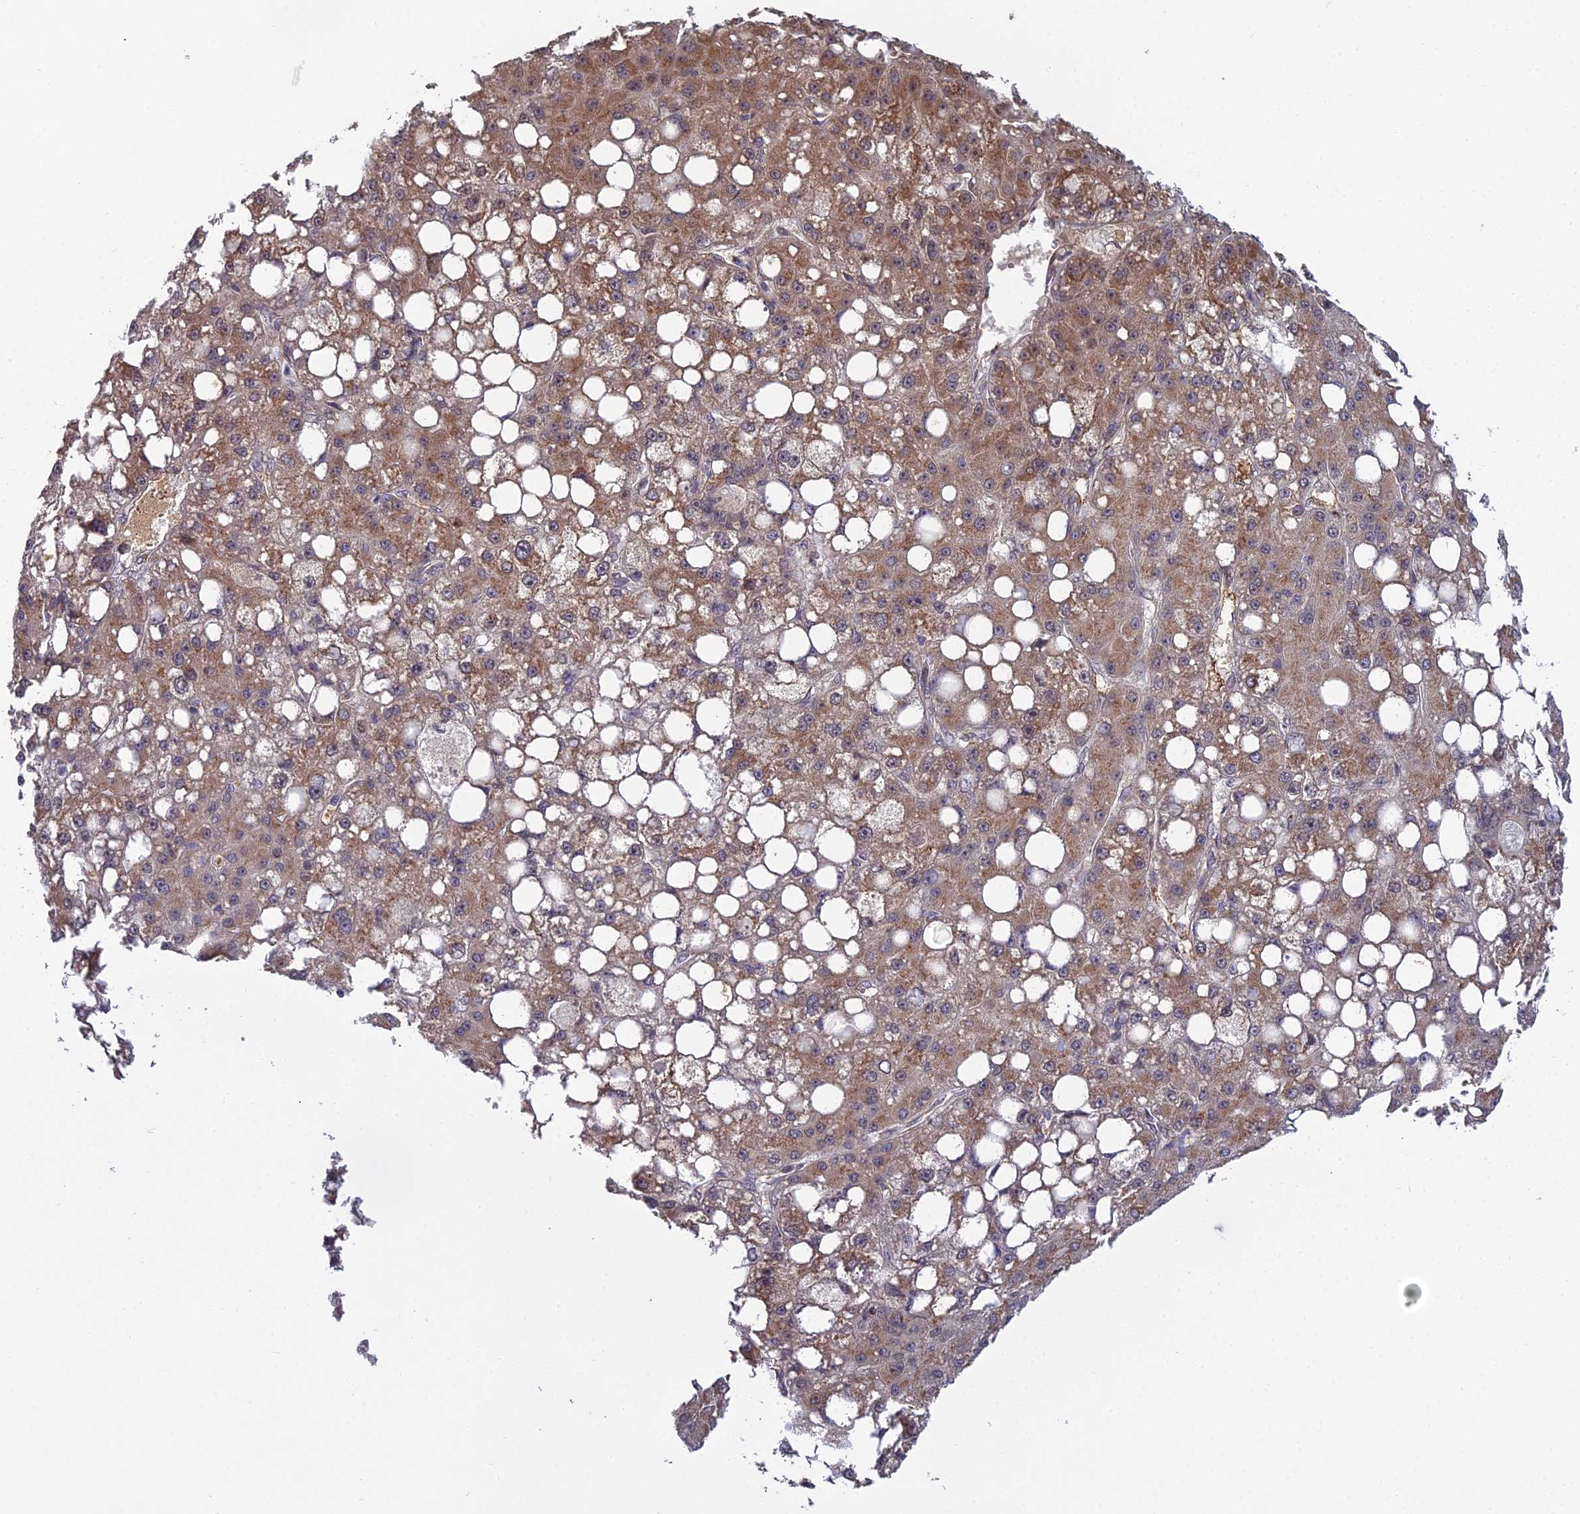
{"staining": {"intensity": "moderate", "quantity": "25%-75%", "location": "cytoplasmic/membranous"}, "tissue": "liver cancer", "cell_type": "Tumor cells", "image_type": "cancer", "snomed": [{"axis": "morphology", "description": "Carcinoma, Hepatocellular, NOS"}, {"axis": "topography", "description": "Liver"}], "caption": "The immunohistochemical stain shows moderate cytoplasmic/membranous staining in tumor cells of liver hepatocellular carcinoma tissue.", "gene": "MEOX1", "patient": {"sex": "male", "age": 67}}